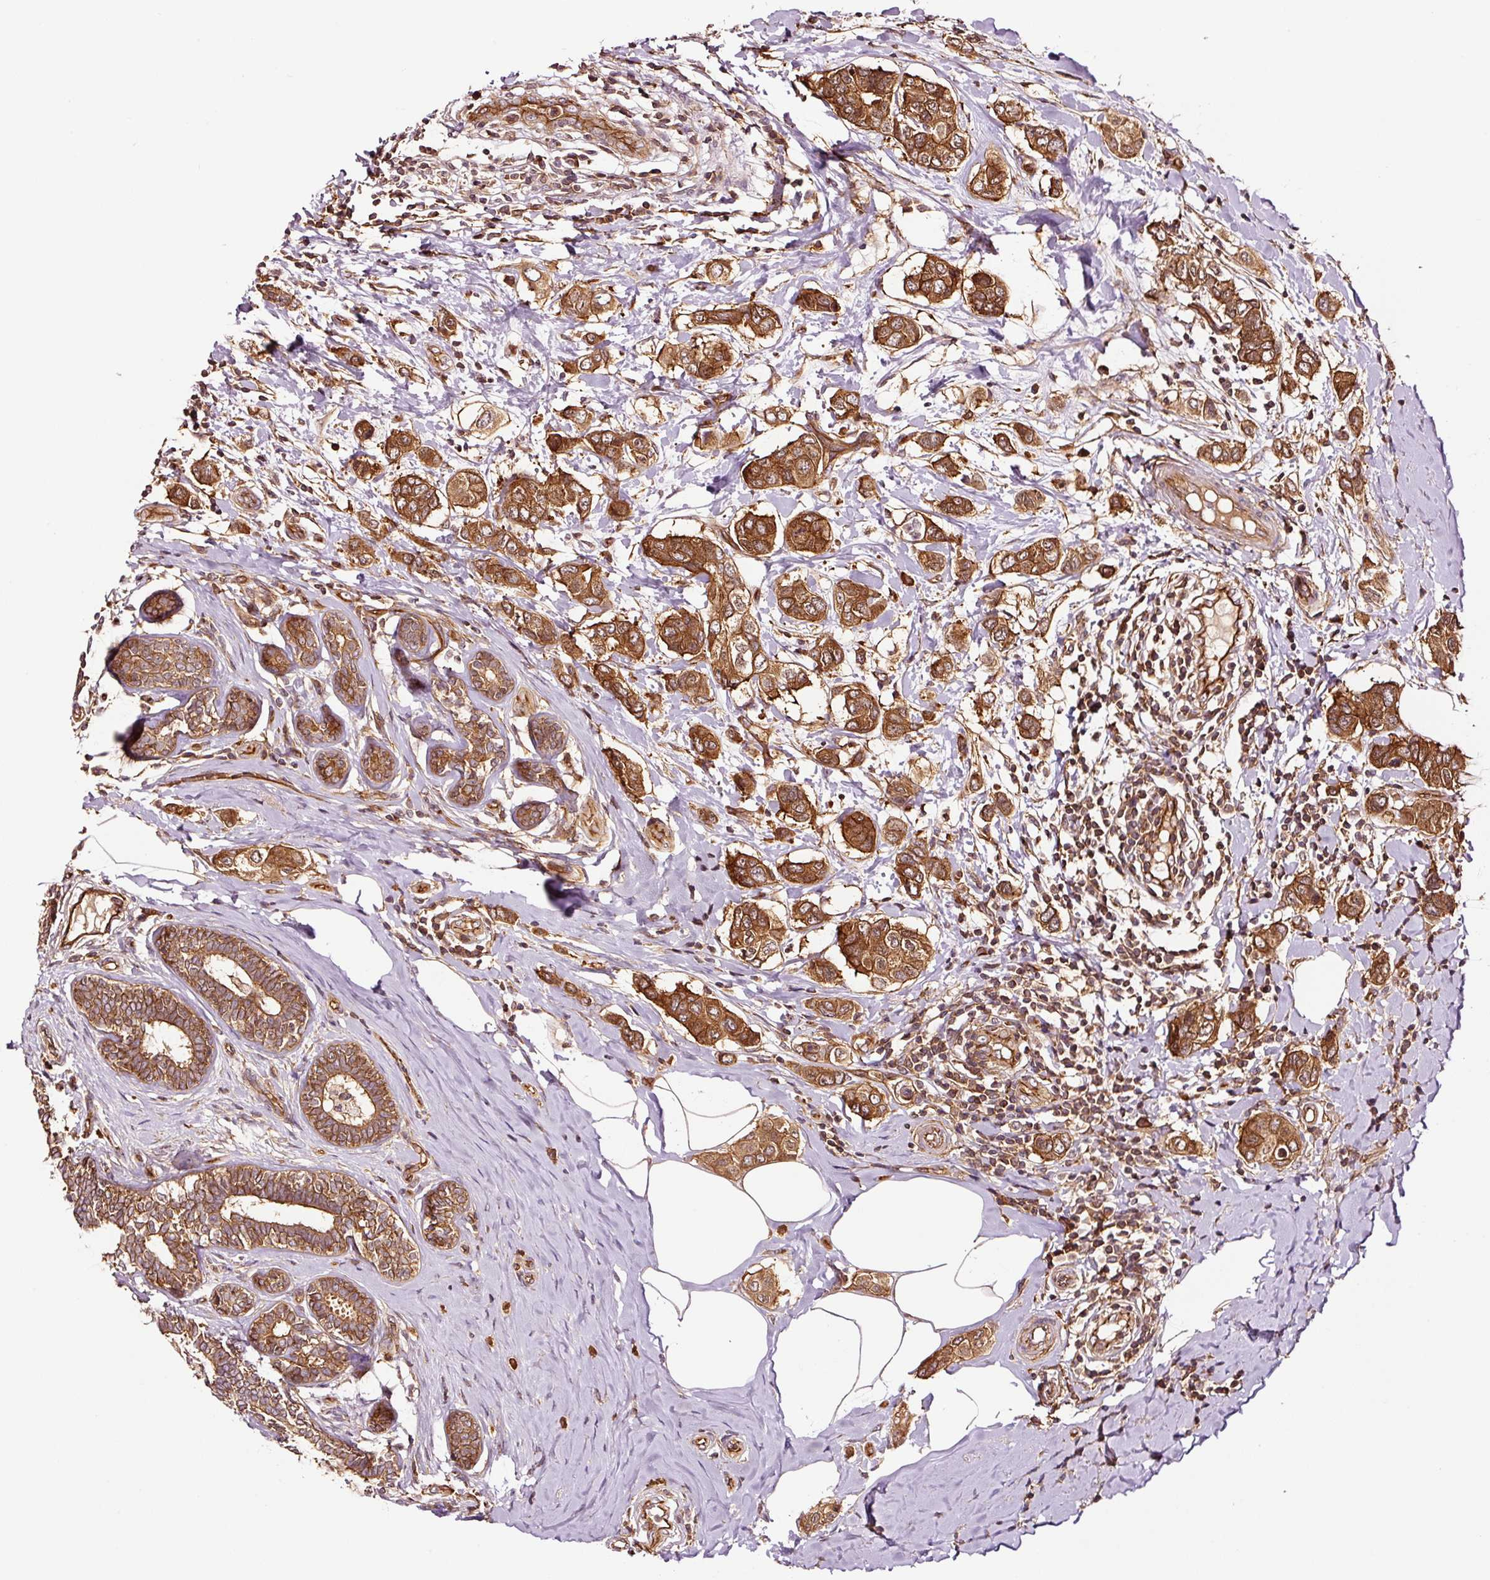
{"staining": {"intensity": "strong", "quantity": ">75%", "location": "cytoplasmic/membranous"}, "tissue": "breast cancer", "cell_type": "Tumor cells", "image_type": "cancer", "snomed": [{"axis": "morphology", "description": "Lobular carcinoma"}, {"axis": "topography", "description": "Breast"}], "caption": "The image reveals staining of breast cancer, revealing strong cytoplasmic/membranous protein staining (brown color) within tumor cells. The staining was performed using DAB, with brown indicating positive protein expression. Nuclei are stained blue with hematoxylin.", "gene": "METAP1", "patient": {"sex": "female", "age": 51}}